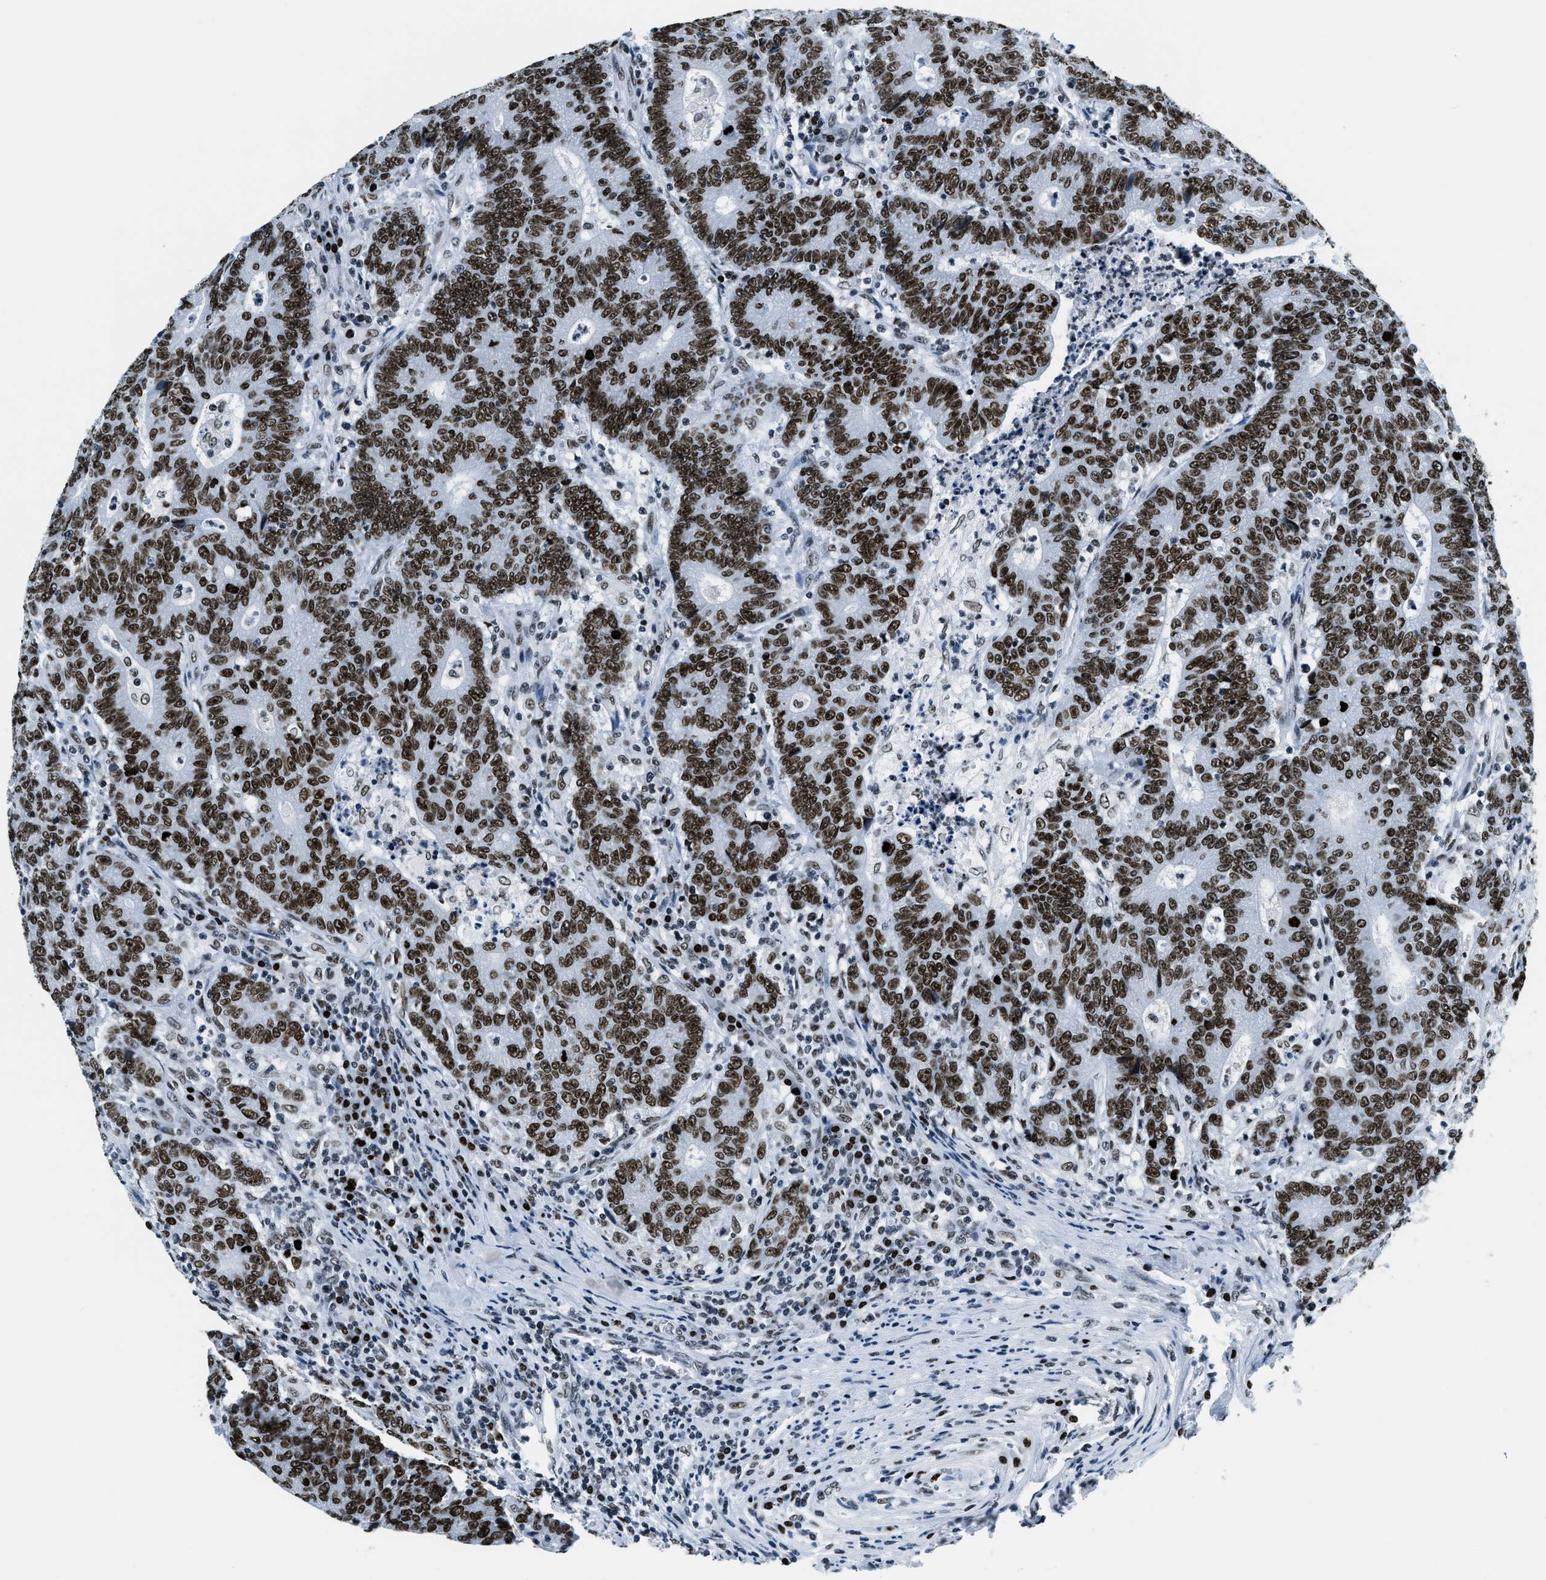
{"staining": {"intensity": "strong", "quantity": ">75%", "location": "nuclear"}, "tissue": "colorectal cancer", "cell_type": "Tumor cells", "image_type": "cancer", "snomed": [{"axis": "morphology", "description": "Normal tissue, NOS"}, {"axis": "morphology", "description": "Adenocarcinoma, NOS"}, {"axis": "topography", "description": "Colon"}], "caption": "Strong nuclear expression is seen in approximately >75% of tumor cells in colorectal adenocarcinoma. Nuclei are stained in blue.", "gene": "TOP1", "patient": {"sex": "female", "age": 75}}